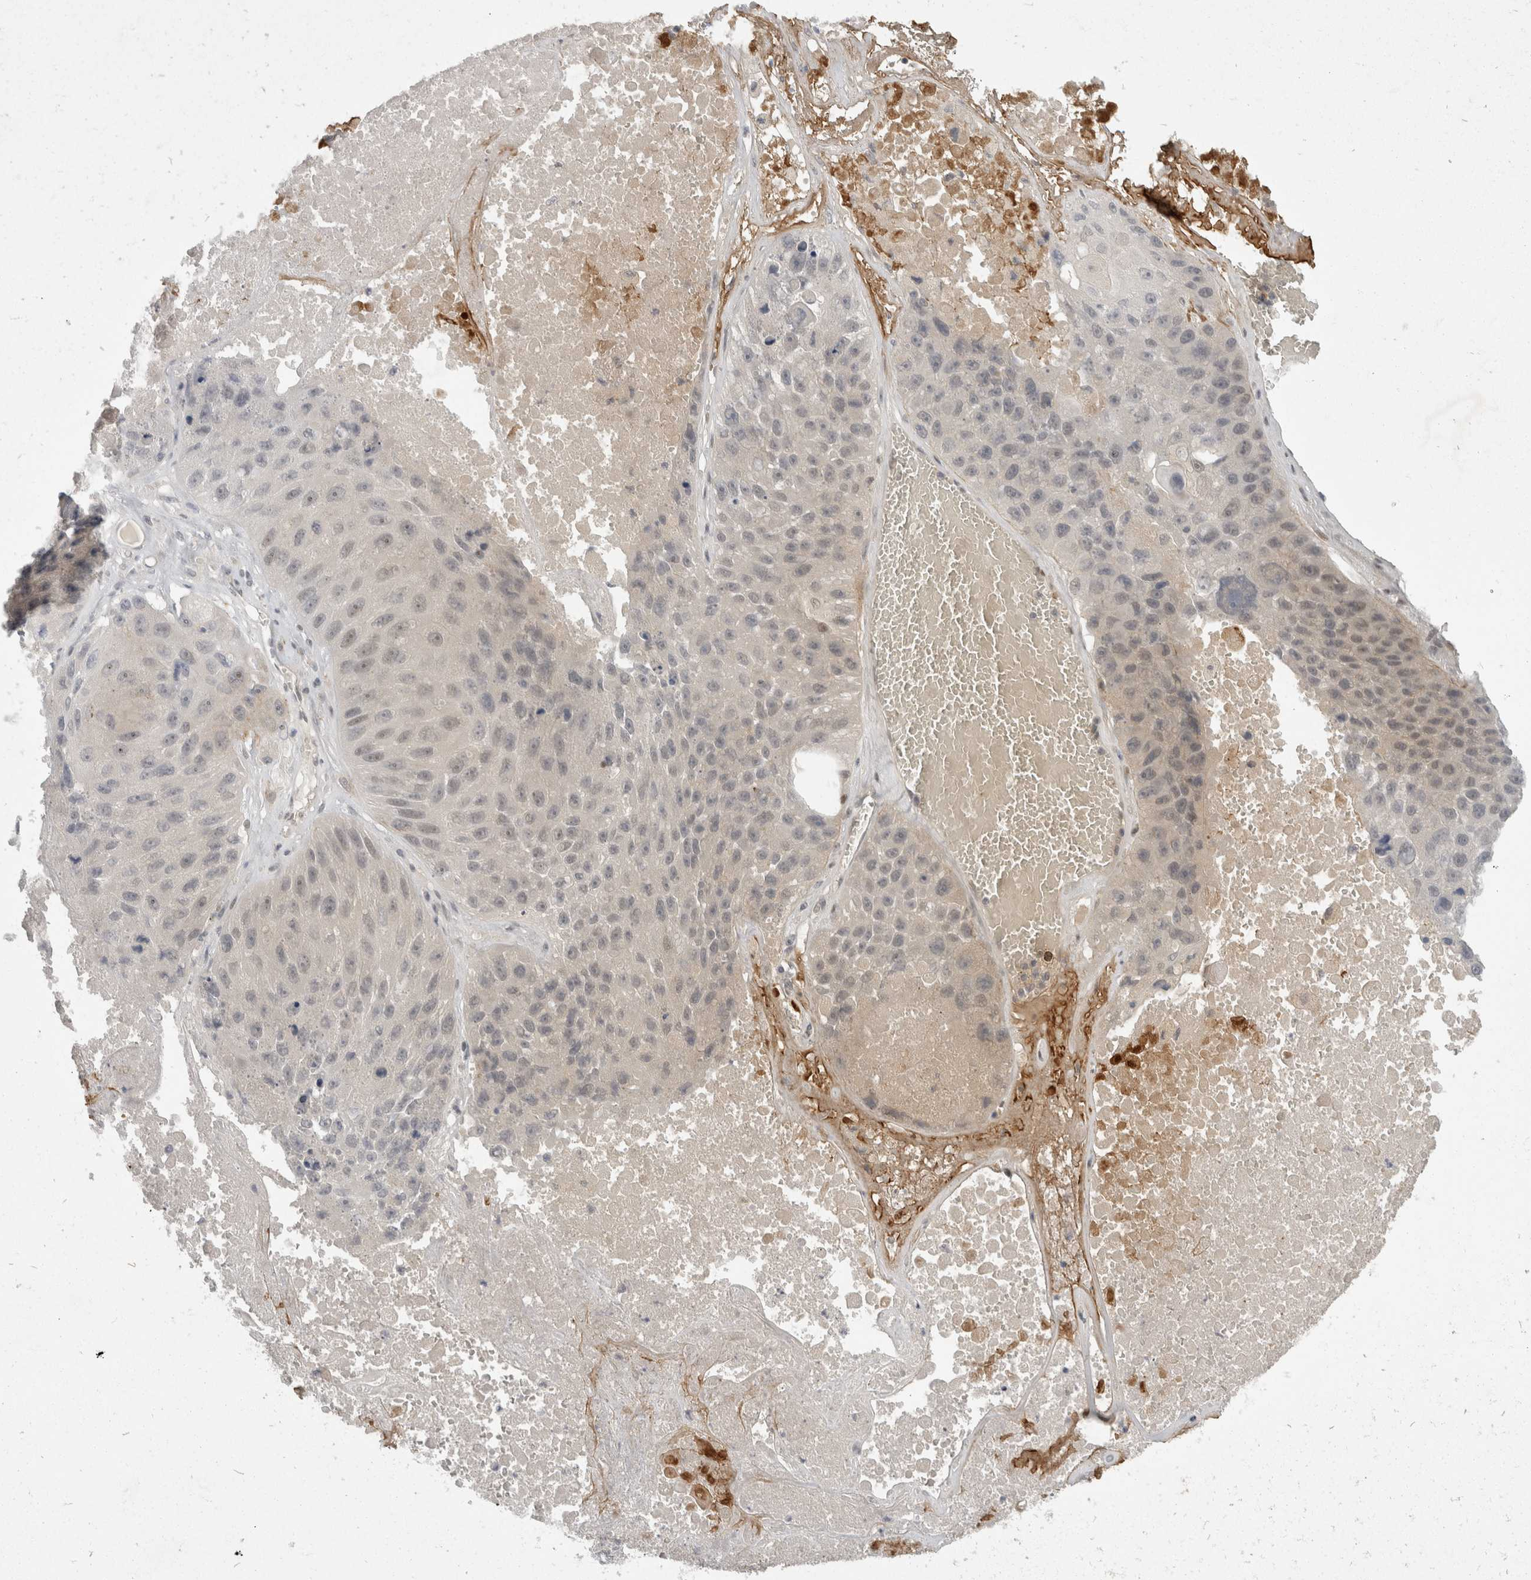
{"staining": {"intensity": "negative", "quantity": "none", "location": "none"}, "tissue": "lung cancer", "cell_type": "Tumor cells", "image_type": "cancer", "snomed": [{"axis": "morphology", "description": "Squamous cell carcinoma, NOS"}, {"axis": "topography", "description": "Lung"}], "caption": "This is a image of immunohistochemistry (IHC) staining of lung squamous cell carcinoma, which shows no positivity in tumor cells.", "gene": "TOM1L2", "patient": {"sex": "male", "age": 61}}